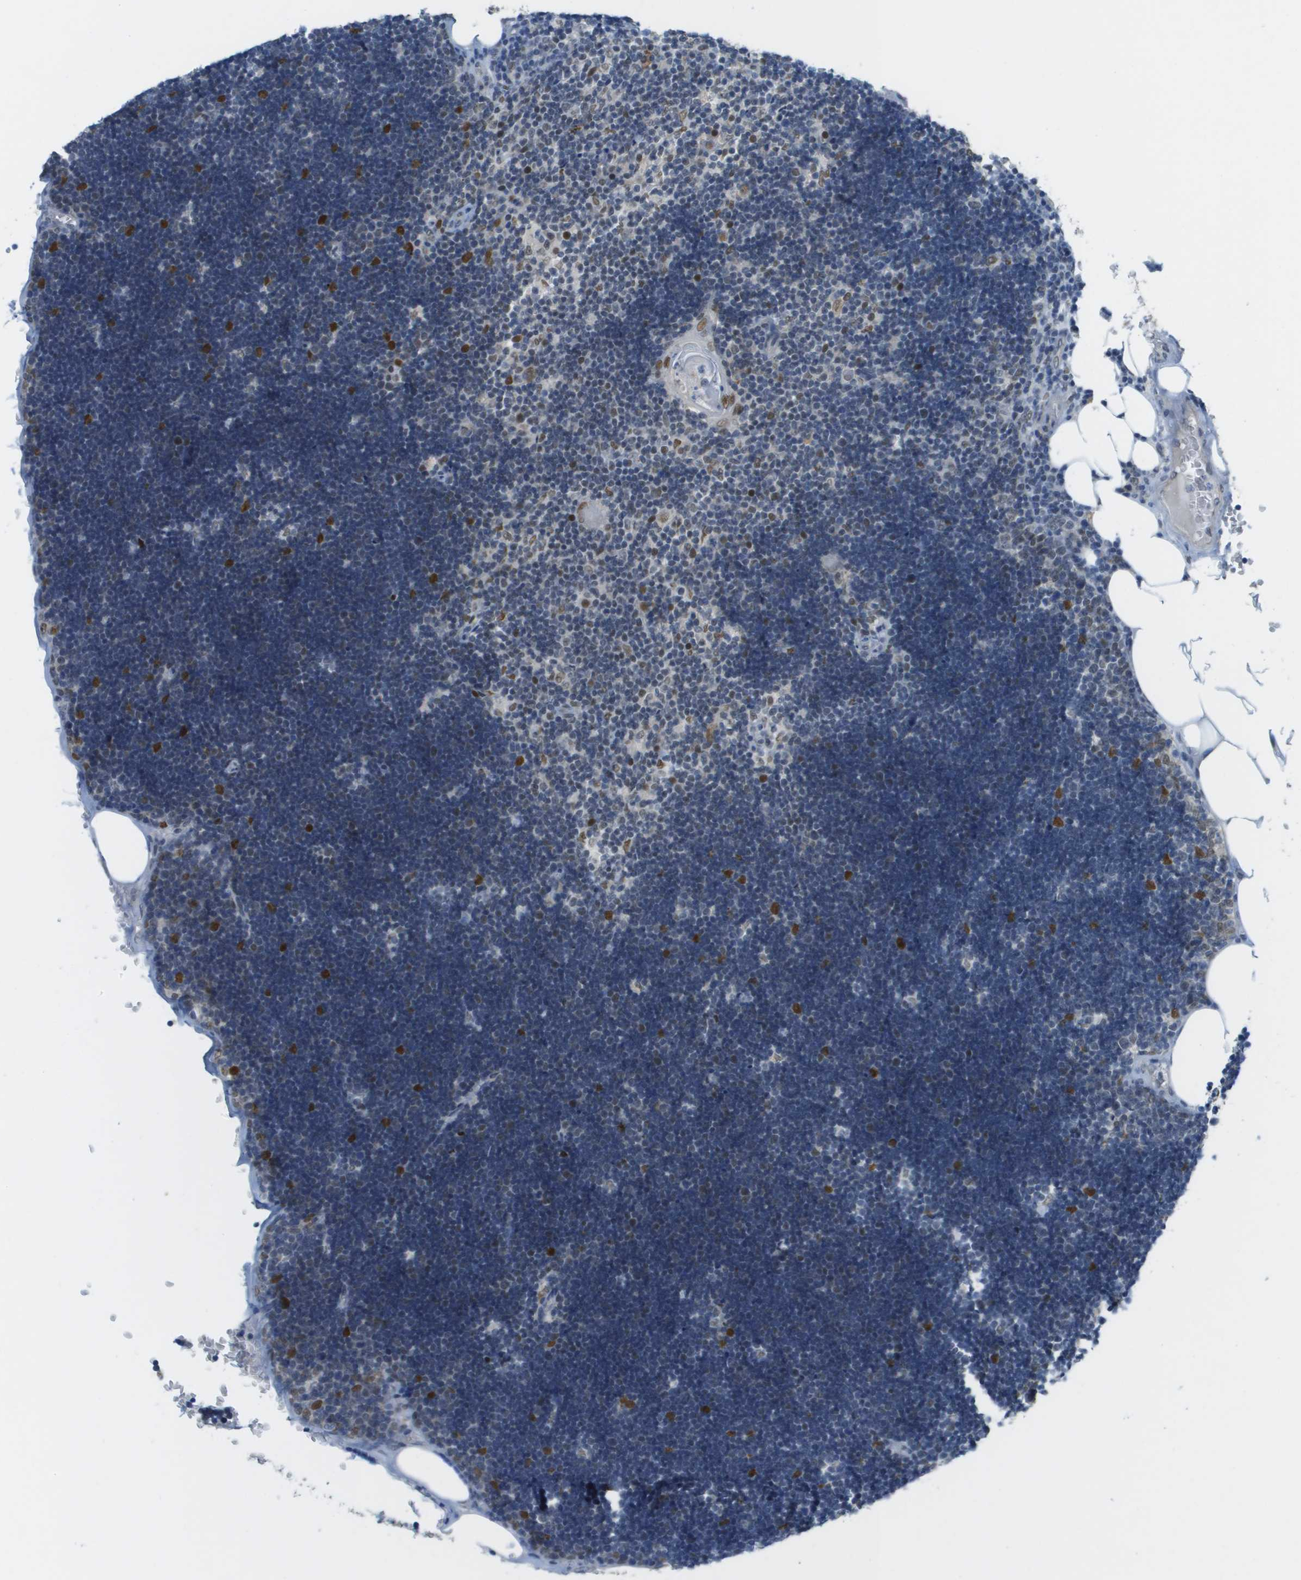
{"staining": {"intensity": "moderate", "quantity": "<25%", "location": "nuclear"}, "tissue": "lymph node", "cell_type": "Germinal center cells", "image_type": "normal", "snomed": [{"axis": "morphology", "description": "Normal tissue, NOS"}, {"axis": "topography", "description": "Lymph node"}], "caption": "The micrograph exhibits staining of unremarkable lymph node, revealing moderate nuclear protein expression (brown color) within germinal center cells. The staining is performed using DAB brown chromogen to label protein expression. The nuclei are counter-stained blue using hematoxylin.", "gene": "ARID1B", "patient": {"sex": "male", "age": 33}}